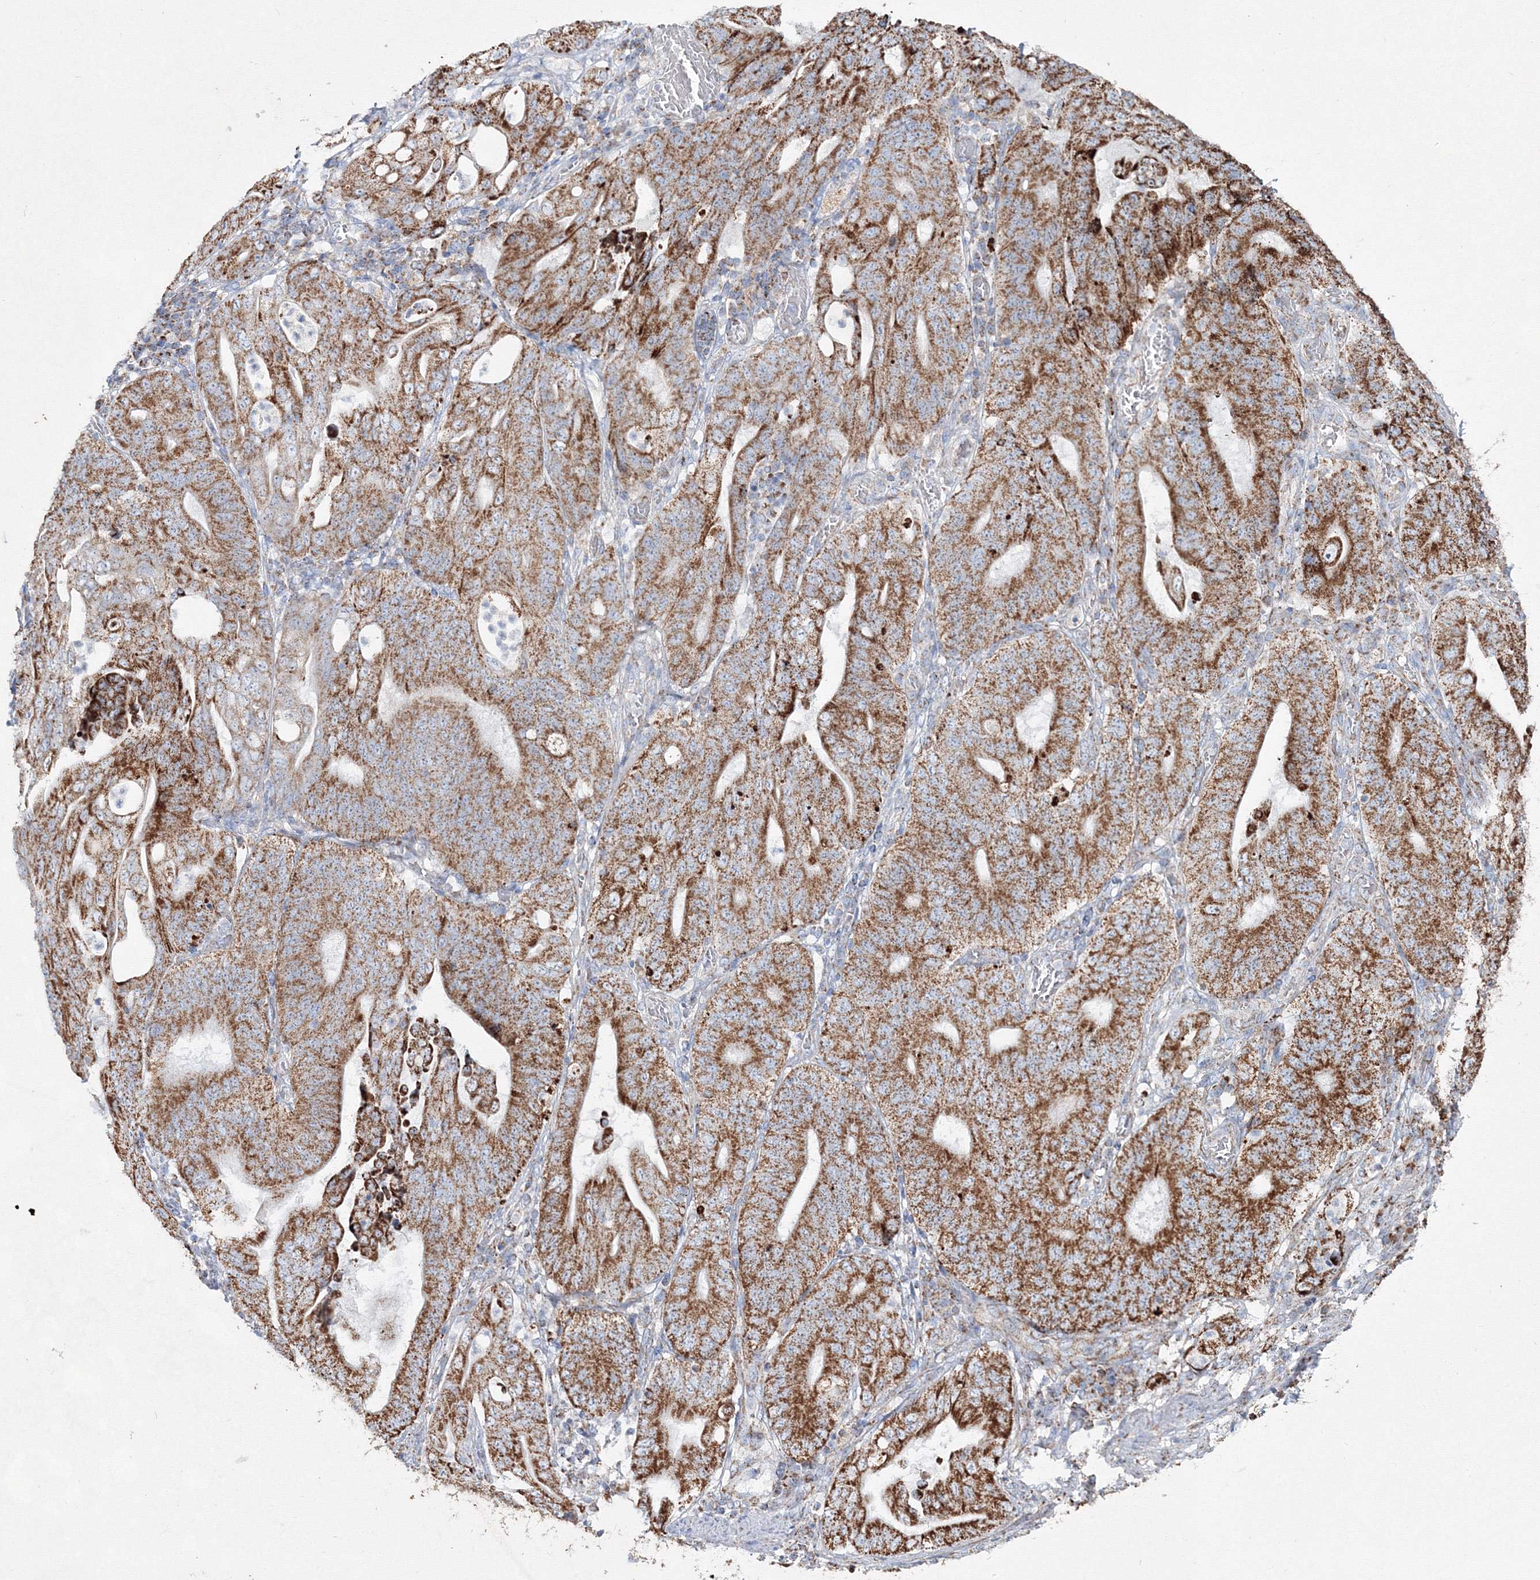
{"staining": {"intensity": "moderate", "quantity": ">75%", "location": "cytoplasmic/membranous"}, "tissue": "stomach cancer", "cell_type": "Tumor cells", "image_type": "cancer", "snomed": [{"axis": "morphology", "description": "Adenocarcinoma, NOS"}, {"axis": "topography", "description": "Stomach"}], "caption": "Stomach cancer stained with IHC exhibits moderate cytoplasmic/membranous expression in about >75% of tumor cells.", "gene": "IGSF9", "patient": {"sex": "female", "age": 73}}